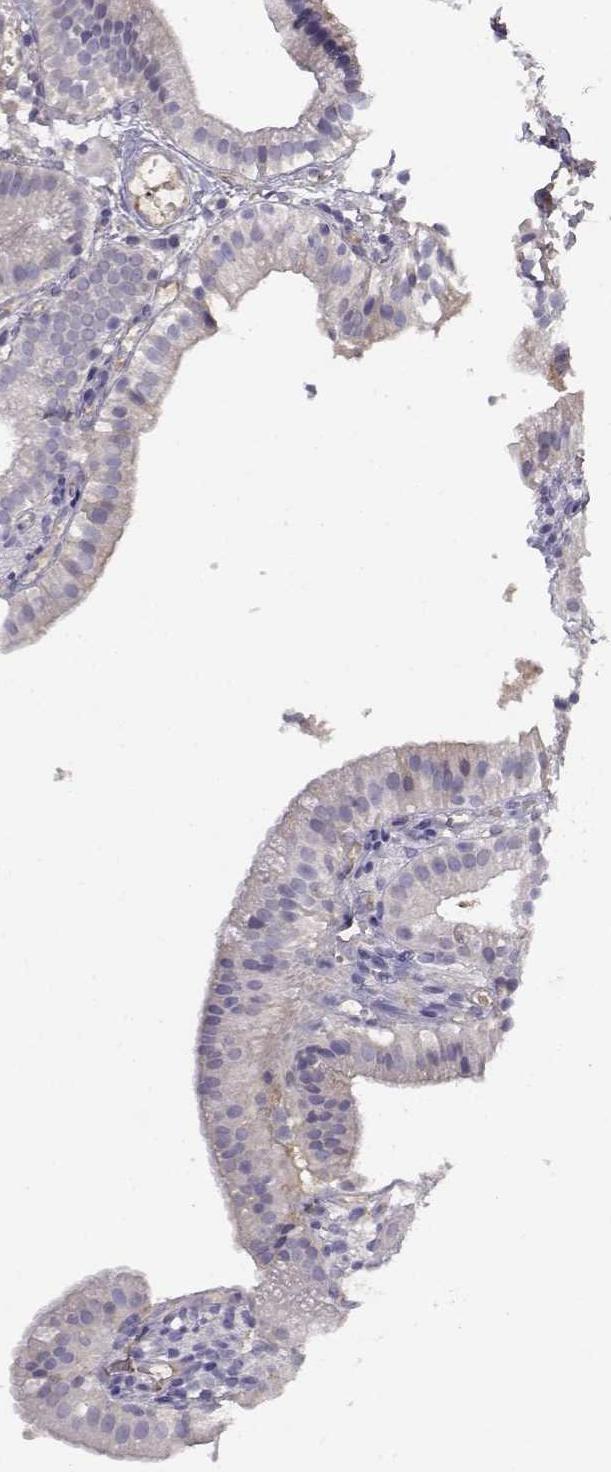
{"staining": {"intensity": "negative", "quantity": "none", "location": "none"}, "tissue": "gallbladder", "cell_type": "Glandular cells", "image_type": "normal", "snomed": [{"axis": "morphology", "description": "Normal tissue, NOS"}, {"axis": "topography", "description": "Gallbladder"}], "caption": "Human gallbladder stained for a protein using immunohistochemistry (IHC) shows no staining in glandular cells.", "gene": "SLCO6A1", "patient": {"sex": "female", "age": 47}}